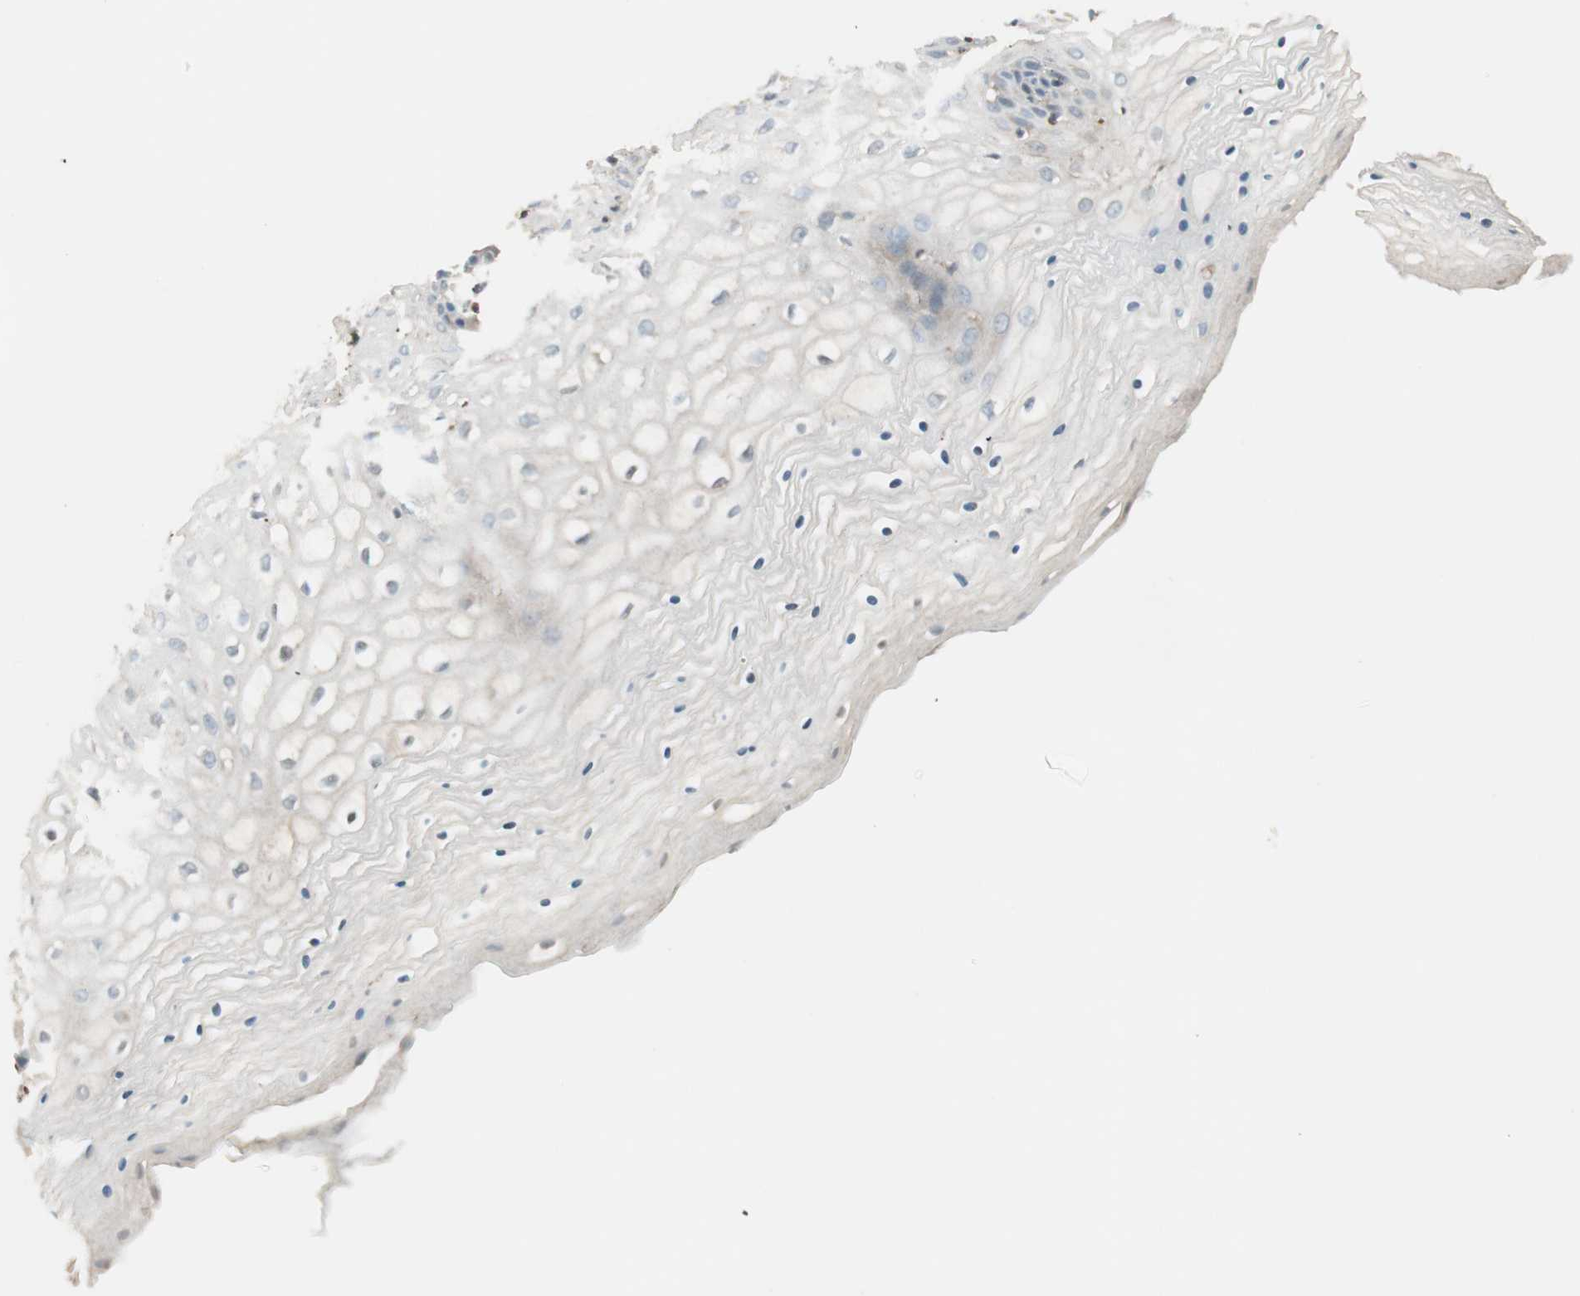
{"staining": {"intensity": "weak", "quantity": "<25%", "location": "cytoplasmic/membranous"}, "tissue": "vagina", "cell_type": "Squamous epithelial cells", "image_type": "normal", "snomed": [{"axis": "morphology", "description": "Normal tissue, NOS"}, {"axis": "topography", "description": "Vagina"}], "caption": "Squamous epithelial cells show no significant protein staining in normal vagina. (Stains: DAB (3,3'-diaminobenzidine) immunohistochemistry (IHC) with hematoxylin counter stain, Microscopy: brightfield microscopy at high magnification).", "gene": "HPGD", "patient": {"sex": "female", "age": 34}}